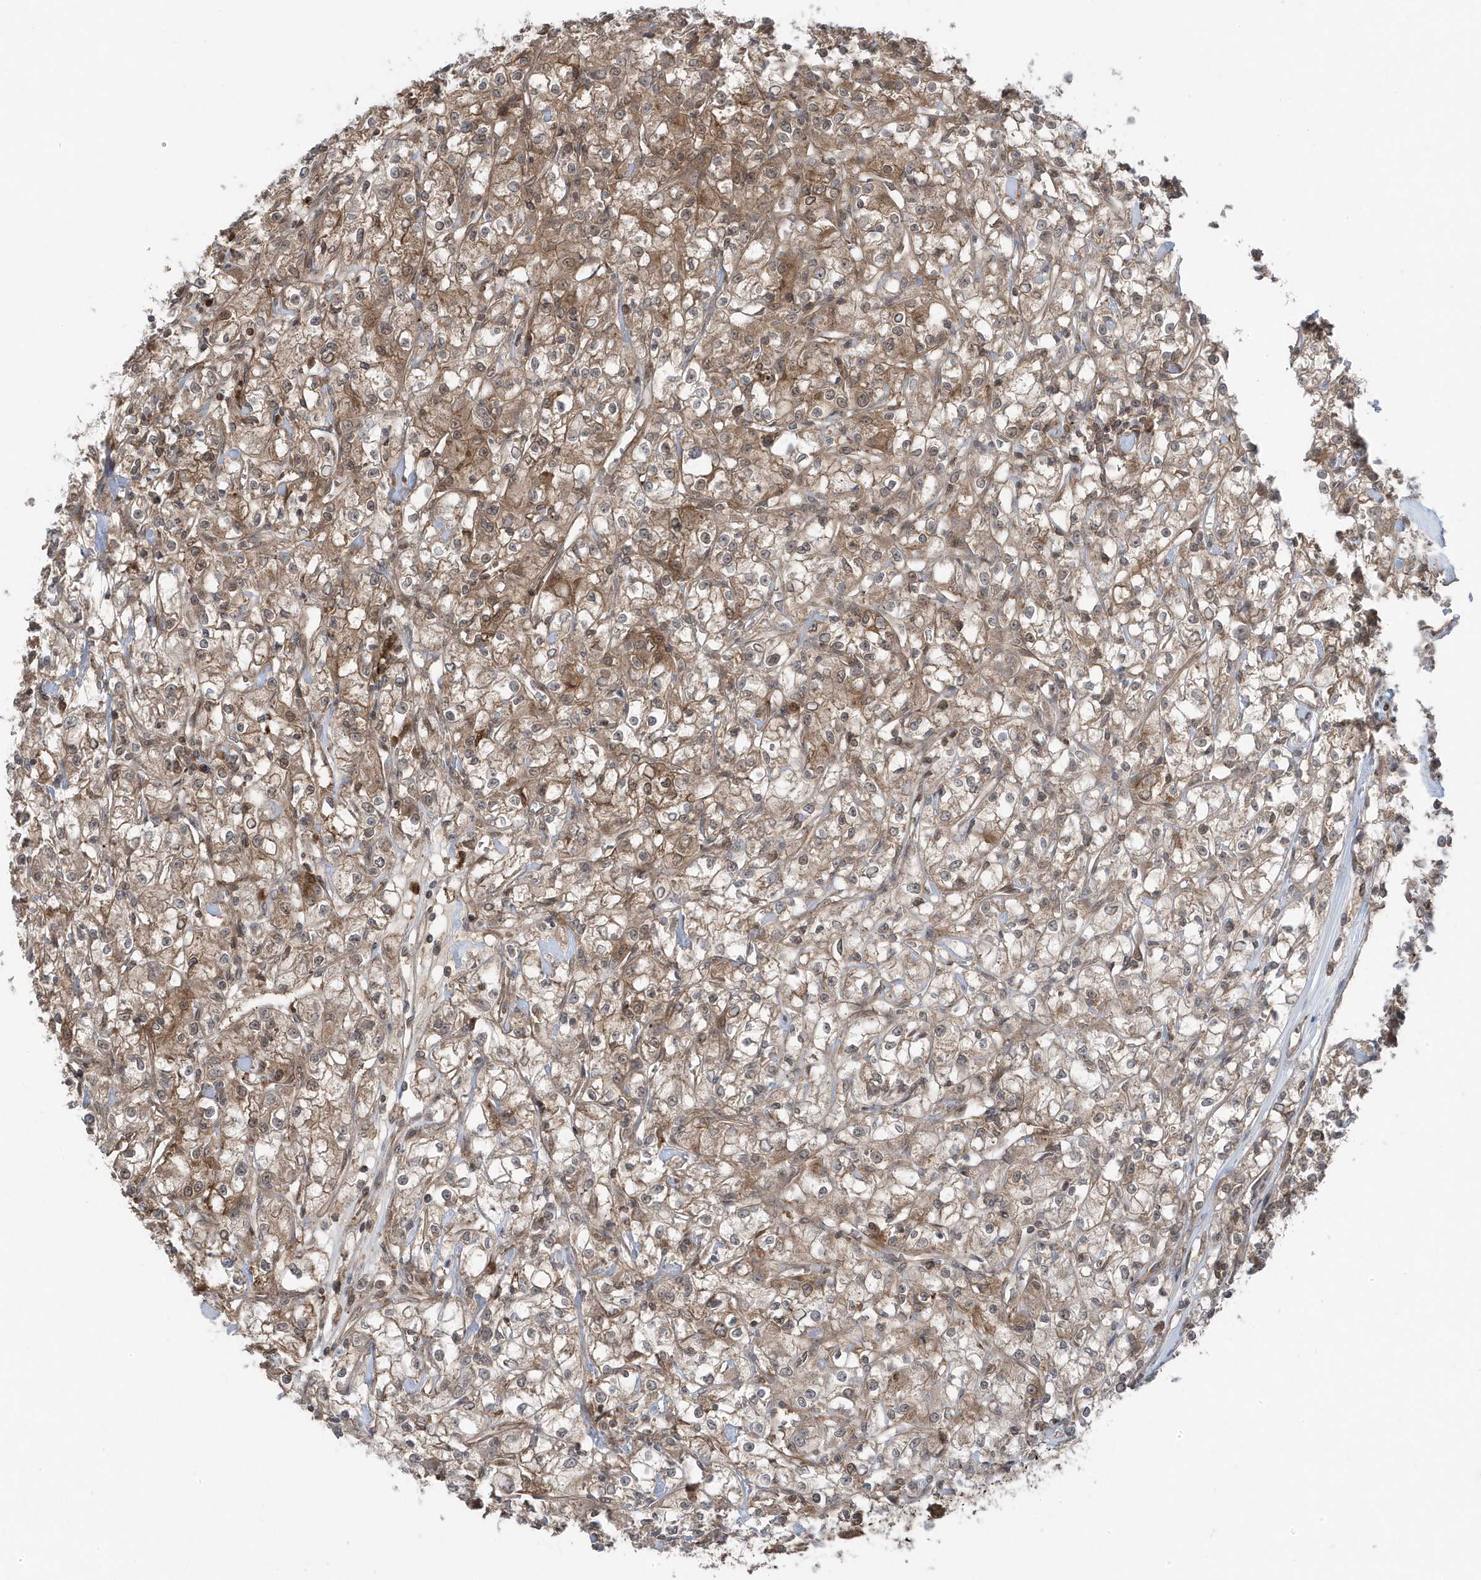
{"staining": {"intensity": "moderate", "quantity": "<25%", "location": "cytoplasmic/membranous"}, "tissue": "renal cancer", "cell_type": "Tumor cells", "image_type": "cancer", "snomed": [{"axis": "morphology", "description": "Adenocarcinoma, NOS"}, {"axis": "topography", "description": "Kidney"}], "caption": "This micrograph reveals adenocarcinoma (renal) stained with immunohistochemistry (IHC) to label a protein in brown. The cytoplasmic/membranous of tumor cells show moderate positivity for the protein. Nuclei are counter-stained blue.", "gene": "MAPK1IP1L", "patient": {"sex": "female", "age": 59}}